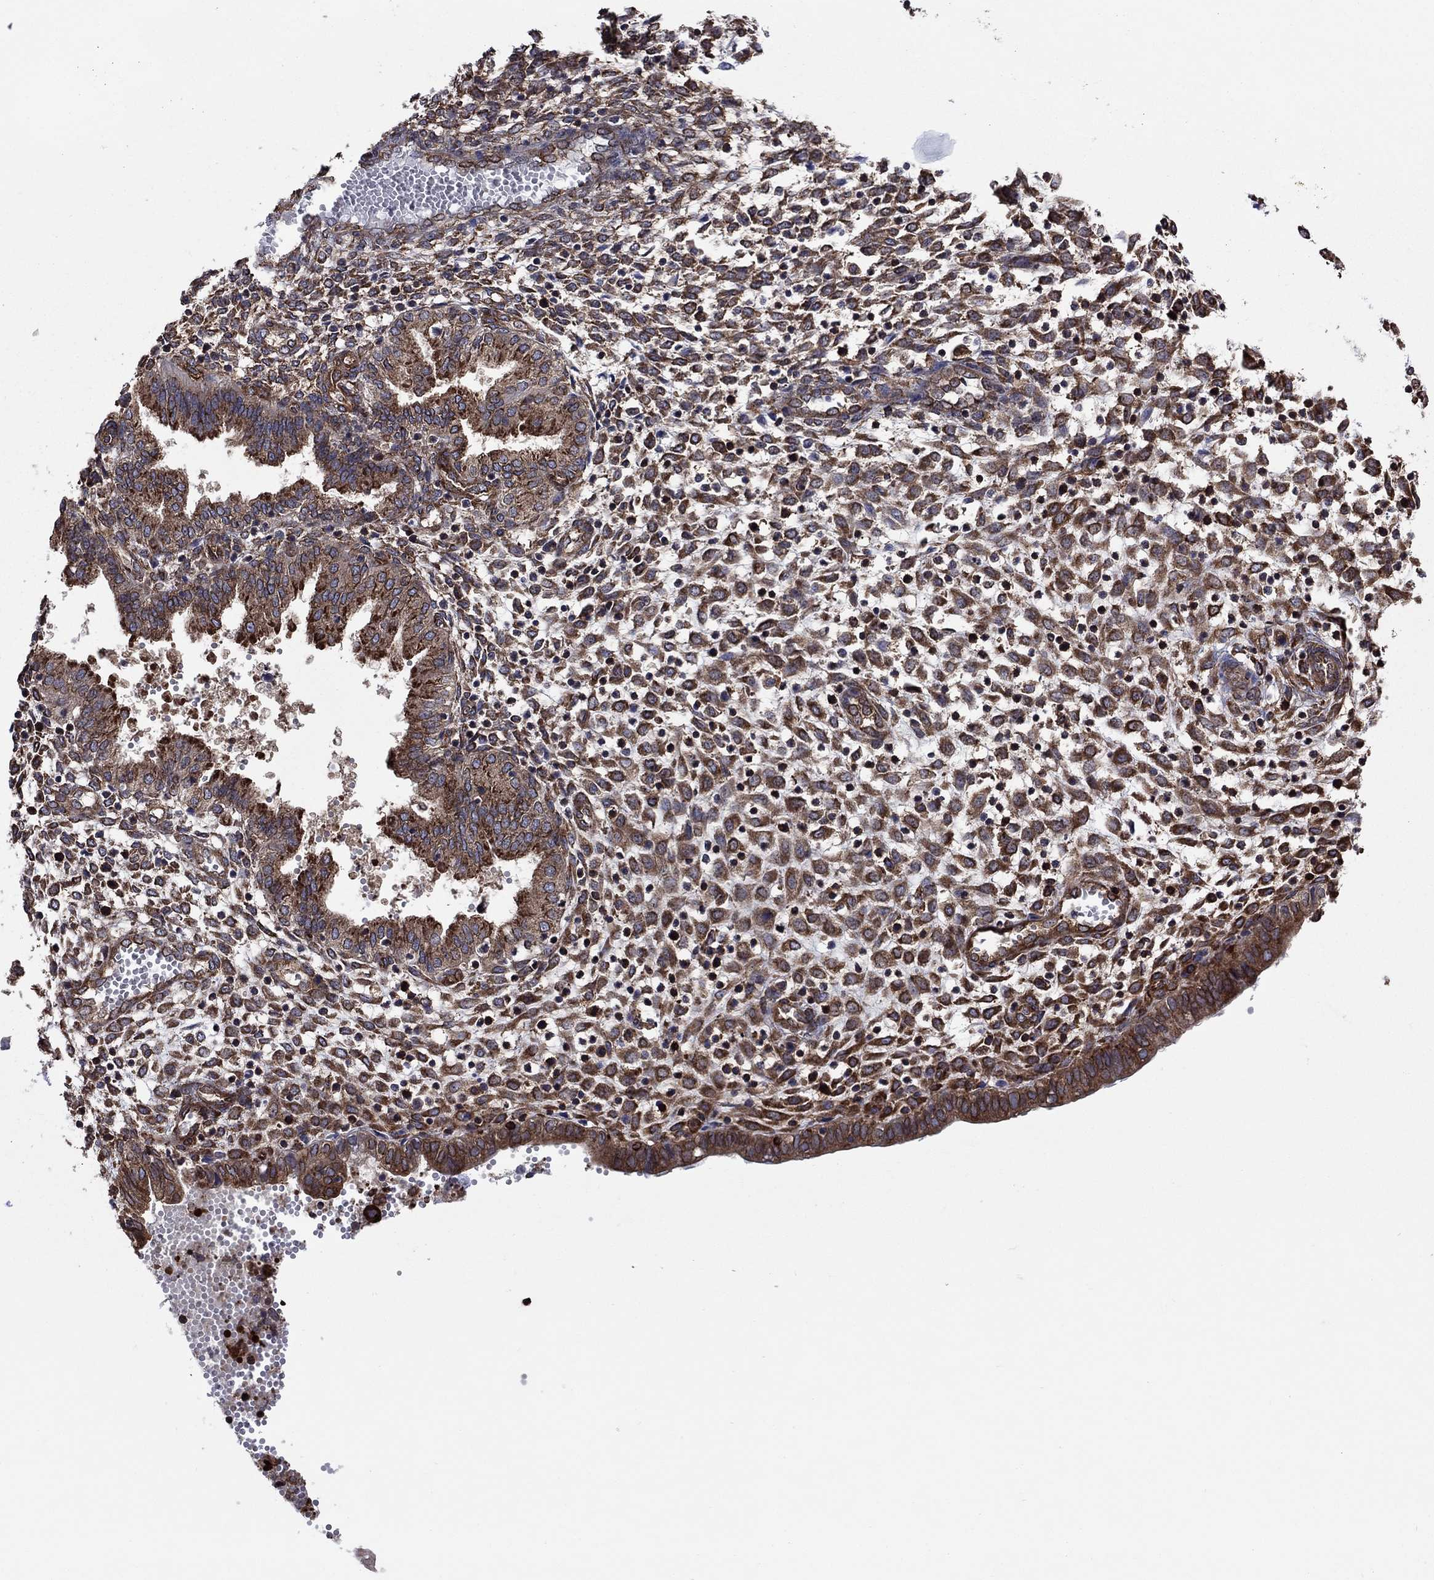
{"staining": {"intensity": "strong", "quantity": ">75%", "location": "cytoplasmic/membranous"}, "tissue": "endometrium", "cell_type": "Cells in endometrial stroma", "image_type": "normal", "snomed": [{"axis": "morphology", "description": "Normal tissue, NOS"}, {"axis": "topography", "description": "Endometrium"}], "caption": "The micrograph exhibits staining of benign endometrium, revealing strong cytoplasmic/membranous protein staining (brown color) within cells in endometrial stroma.", "gene": "YBX1", "patient": {"sex": "female", "age": 43}}